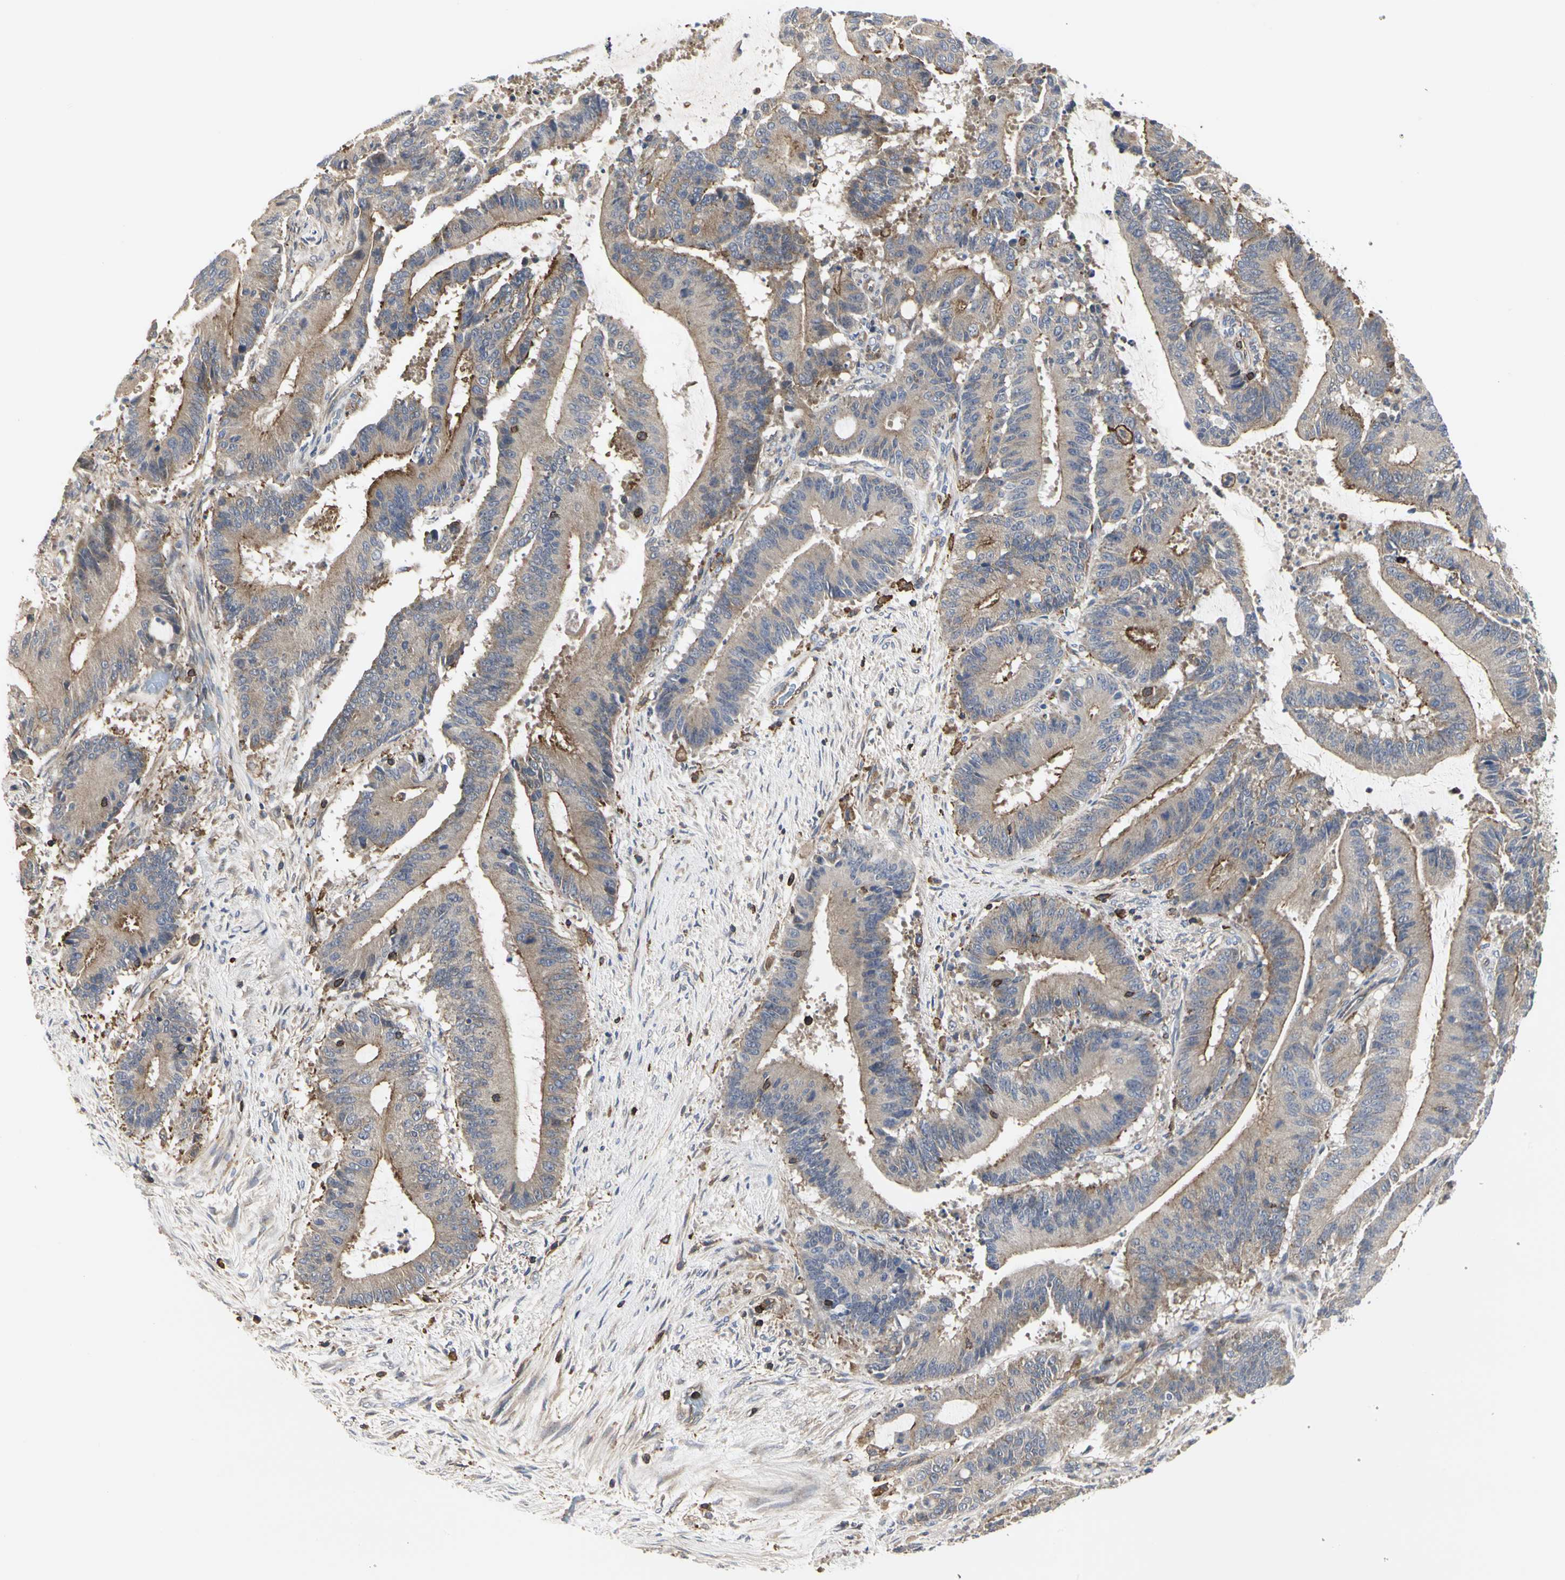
{"staining": {"intensity": "weak", "quantity": ">75%", "location": "cytoplasmic/membranous"}, "tissue": "liver cancer", "cell_type": "Tumor cells", "image_type": "cancer", "snomed": [{"axis": "morphology", "description": "Cholangiocarcinoma"}, {"axis": "topography", "description": "Liver"}], "caption": "DAB (3,3'-diaminobenzidine) immunohistochemical staining of cholangiocarcinoma (liver) reveals weak cytoplasmic/membranous protein positivity in approximately >75% of tumor cells.", "gene": "NAPG", "patient": {"sex": "female", "age": 73}}